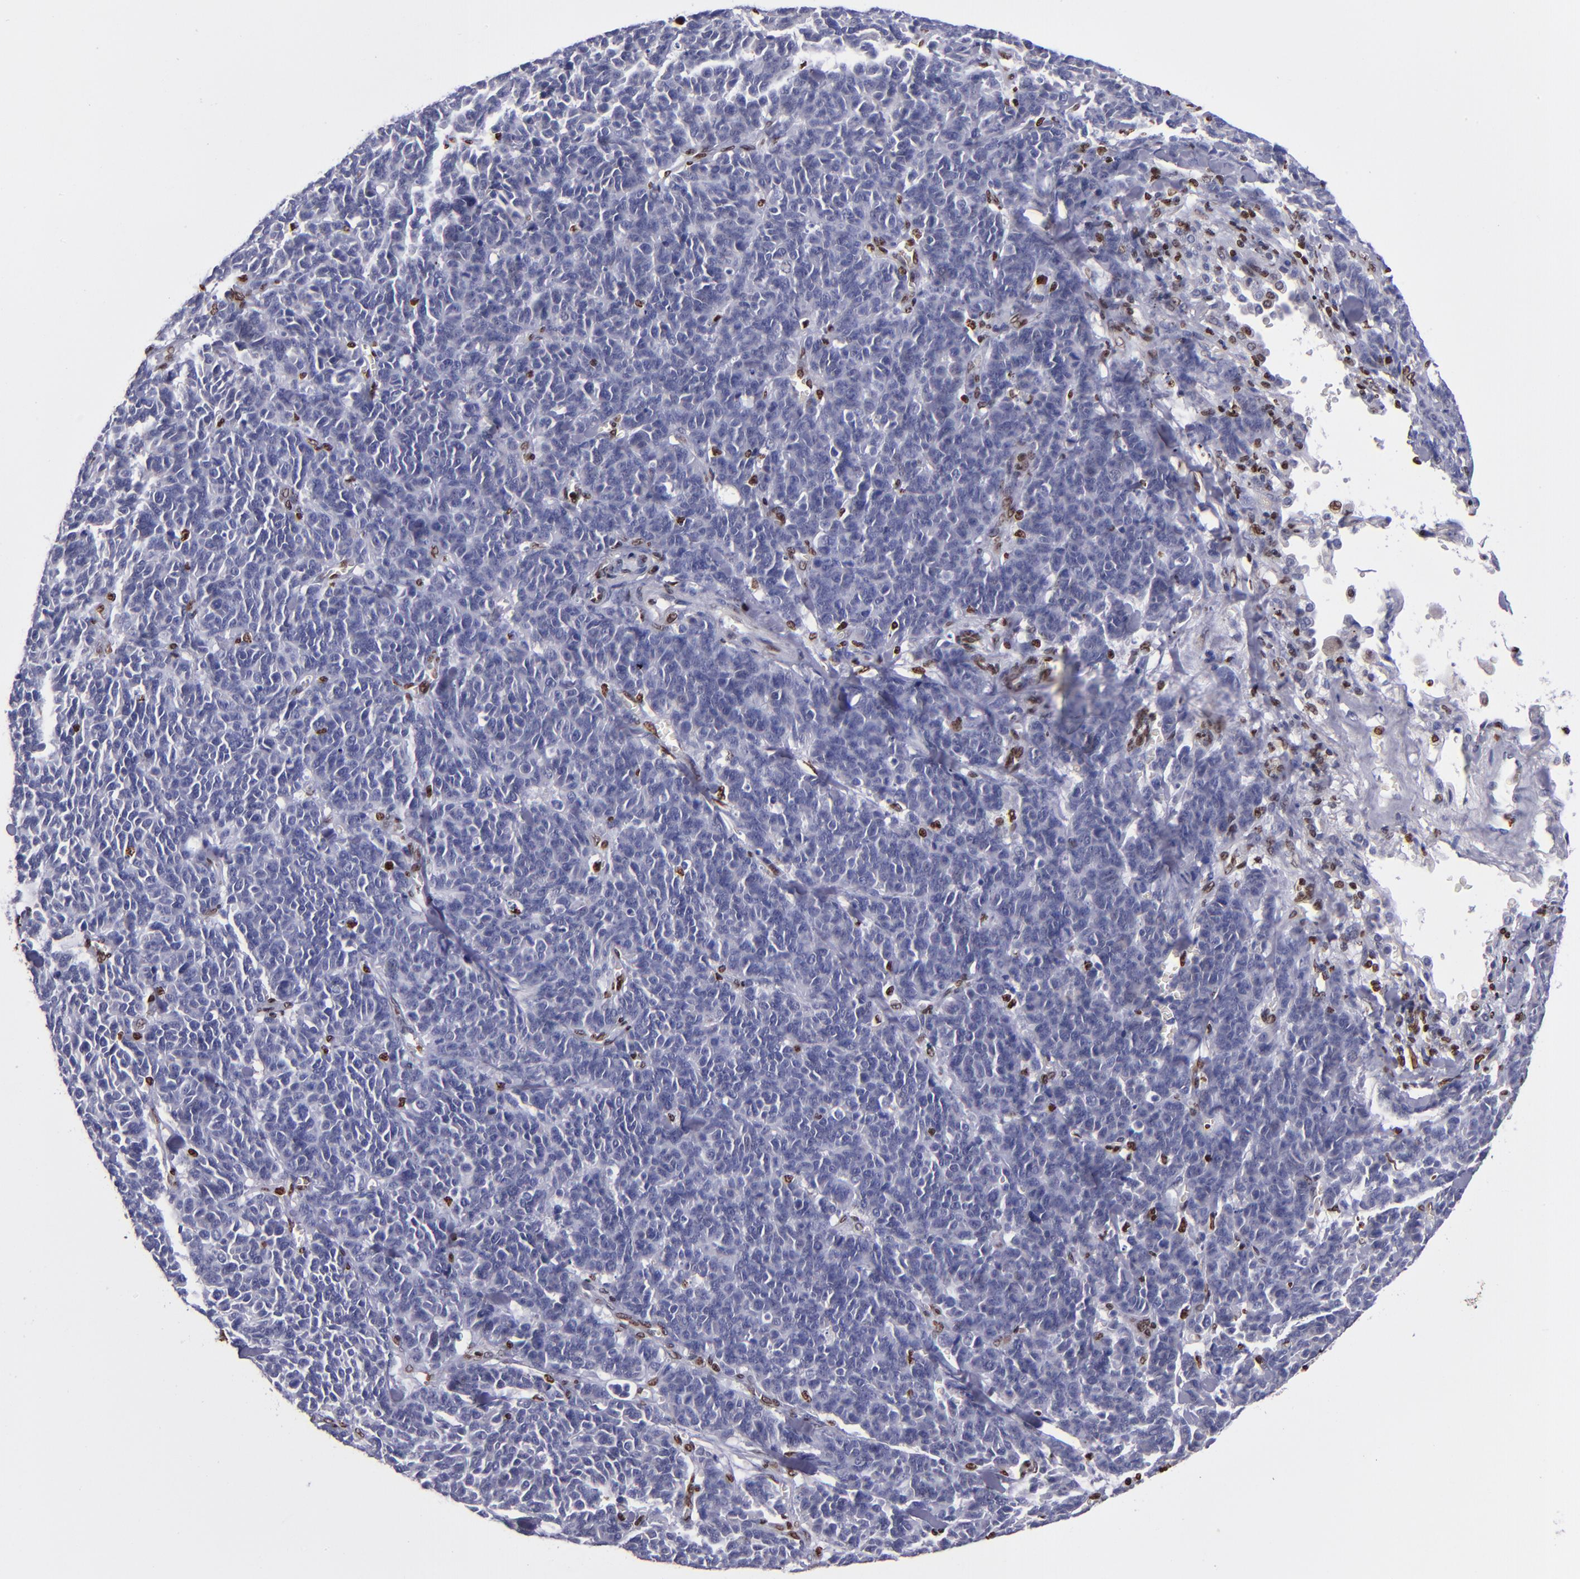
{"staining": {"intensity": "negative", "quantity": "none", "location": "none"}, "tissue": "lung cancer", "cell_type": "Tumor cells", "image_type": "cancer", "snomed": [{"axis": "morphology", "description": "Neoplasm, malignant, NOS"}, {"axis": "topography", "description": "Lung"}], "caption": "High power microscopy photomicrograph of an IHC histopathology image of lung cancer, revealing no significant staining in tumor cells.", "gene": "CDKL5", "patient": {"sex": "female", "age": 58}}